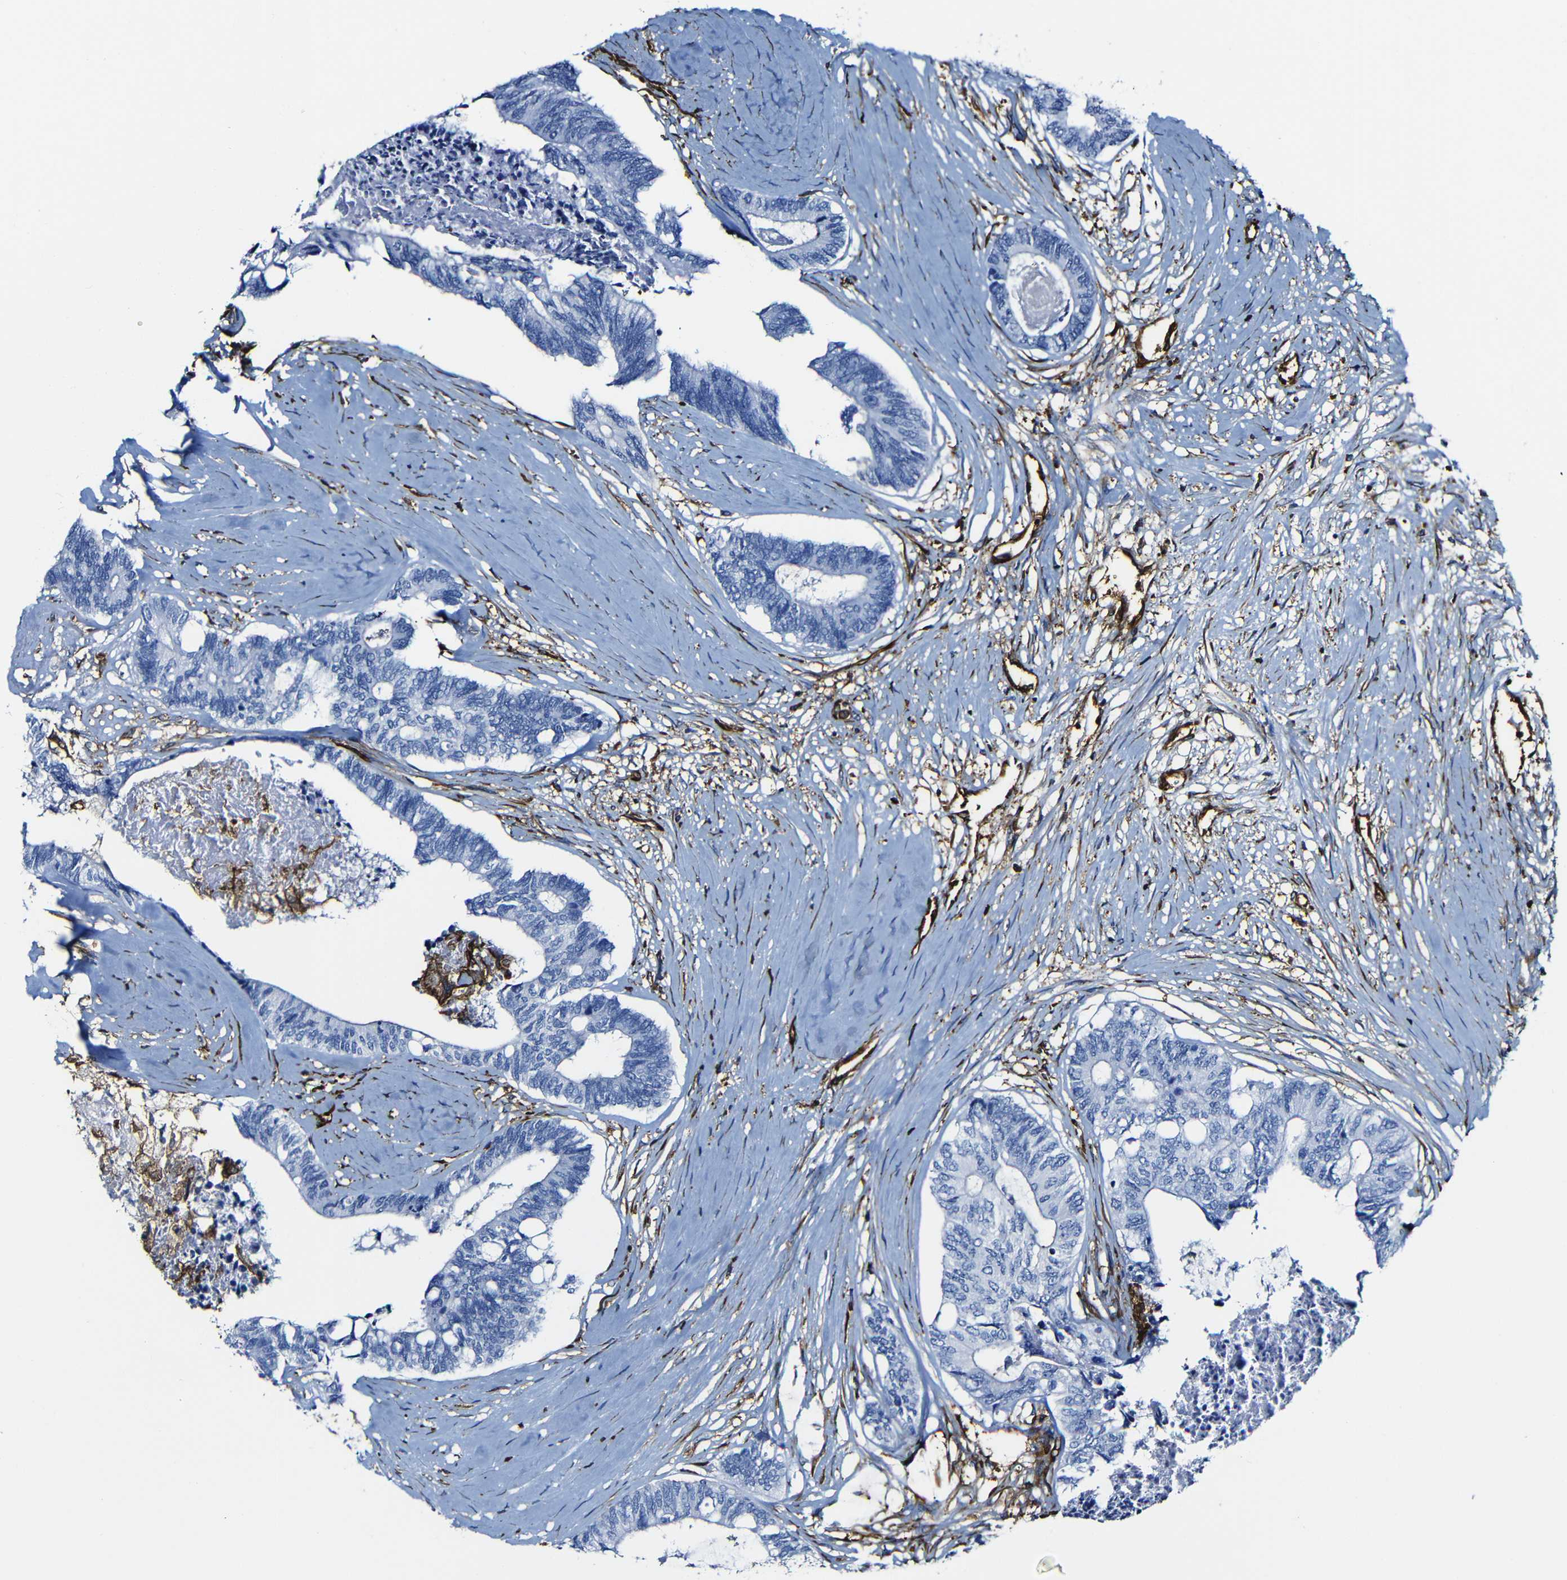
{"staining": {"intensity": "negative", "quantity": "none", "location": "none"}, "tissue": "colorectal cancer", "cell_type": "Tumor cells", "image_type": "cancer", "snomed": [{"axis": "morphology", "description": "Adenocarcinoma, NOS"}, {"axis": "topography", "description": "Rectum"}], "caption": "IHC micrograph of neoplastic tissue: human colorectal cancer (adenocarcinoma) stained with DAB (3,3'-diaminobenzidine) reveals no significant protein expression in tumor cells.", "gene": "MSN", "patient": {"sex": "male", "age": 63}}